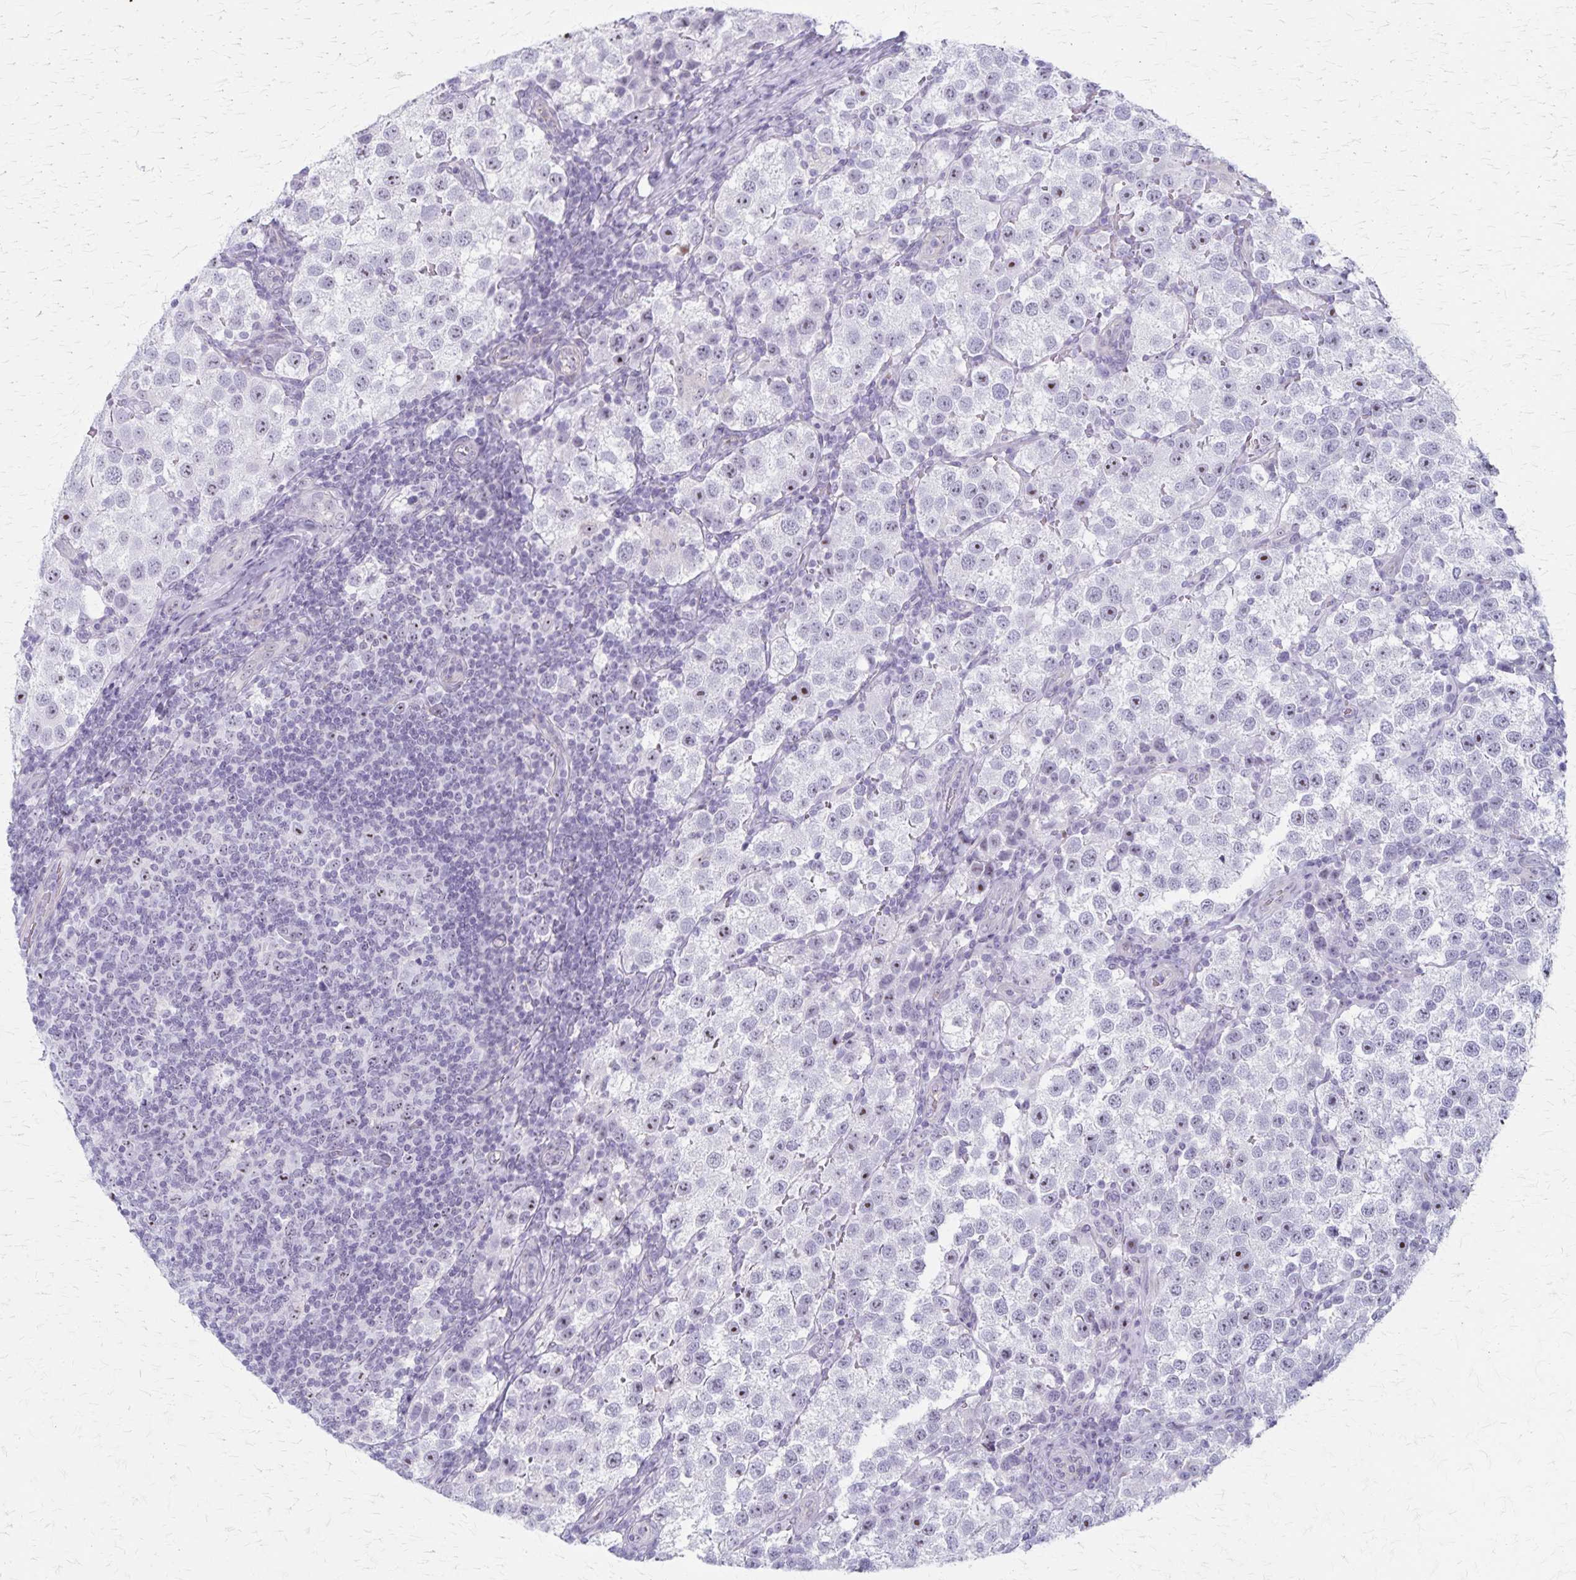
{"staining": {"intensity": "weak", "quantity": "<25%", "location": "nuclear"}, "tissue": "testis cancer", "cell_type": "Tumor cells", "image_type": "cancer", "snomed": [{"axis": "morphology", "description": "Seminoma, NOS"}, {"axis": "topography", "description": "Testis"}], "caption": "Immunohistochemistry photomicrograph of human seminoma (testis) stained for a protein (brown), which reveals no positivity in tumor cells.", "gene": "DLK2", "patient": {"sex": "male", "age": 37}}